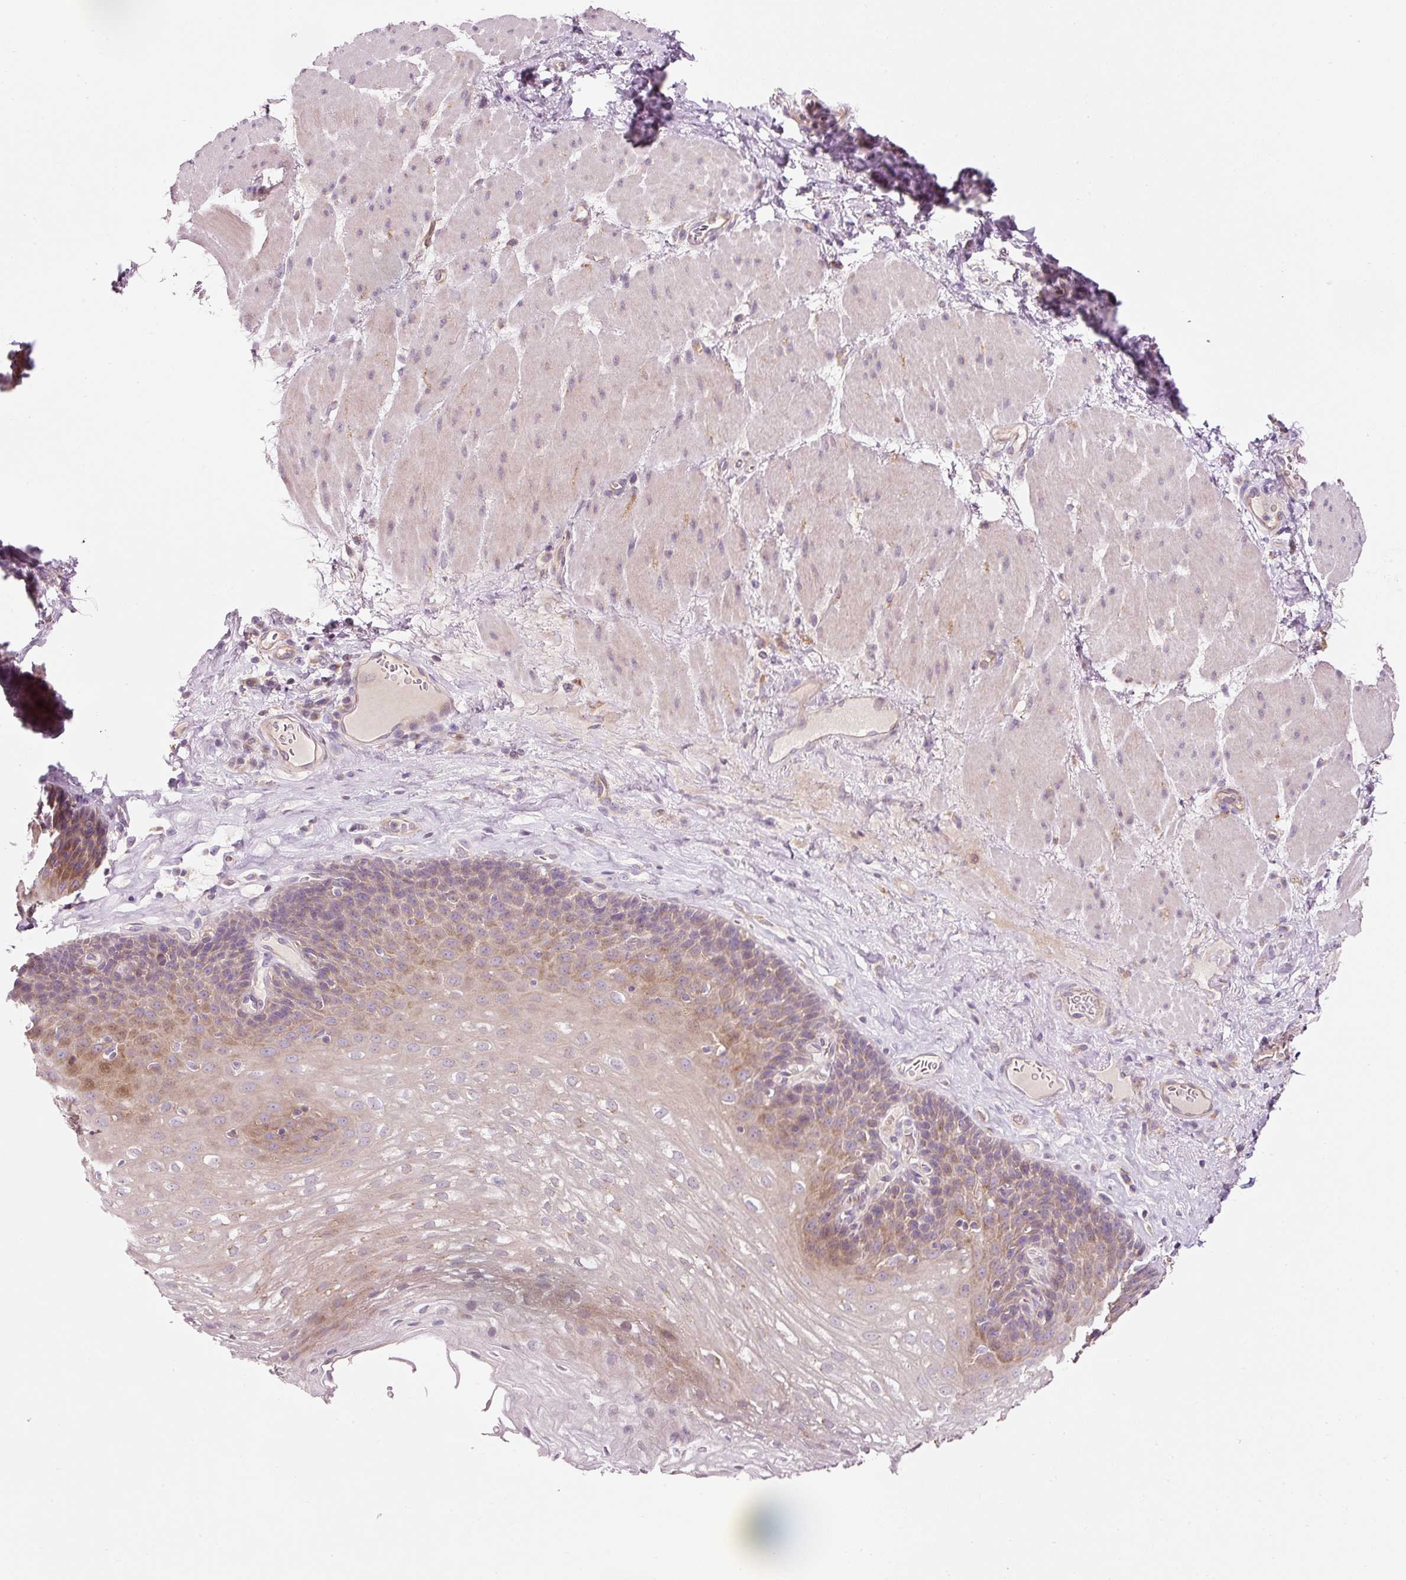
{"staining": {"intensity": "weak", "quantity": "25%-75%", "location": "cytoplasmic/membranous,nuclear"}, "tissue": "esophagus", "cell_type": "Squamous epithelial cells", "image_type": "normal", "snomed": [{"axis": "morphology", "description": "Normal tissue, NOS"}, {"axis": "topography", "description": "Esophagus"}], "caption": "High-power microscopy captured an immunohistochemistry (IHC) photomicrograph of unremarkable esophagus, revealing weak cytoplasmic/membranous,nuclear expression in approximately 25%-75% of squamous epithelial cells.", "gene": "NAPA", "patient": {"sex": "female", "age": 66}}